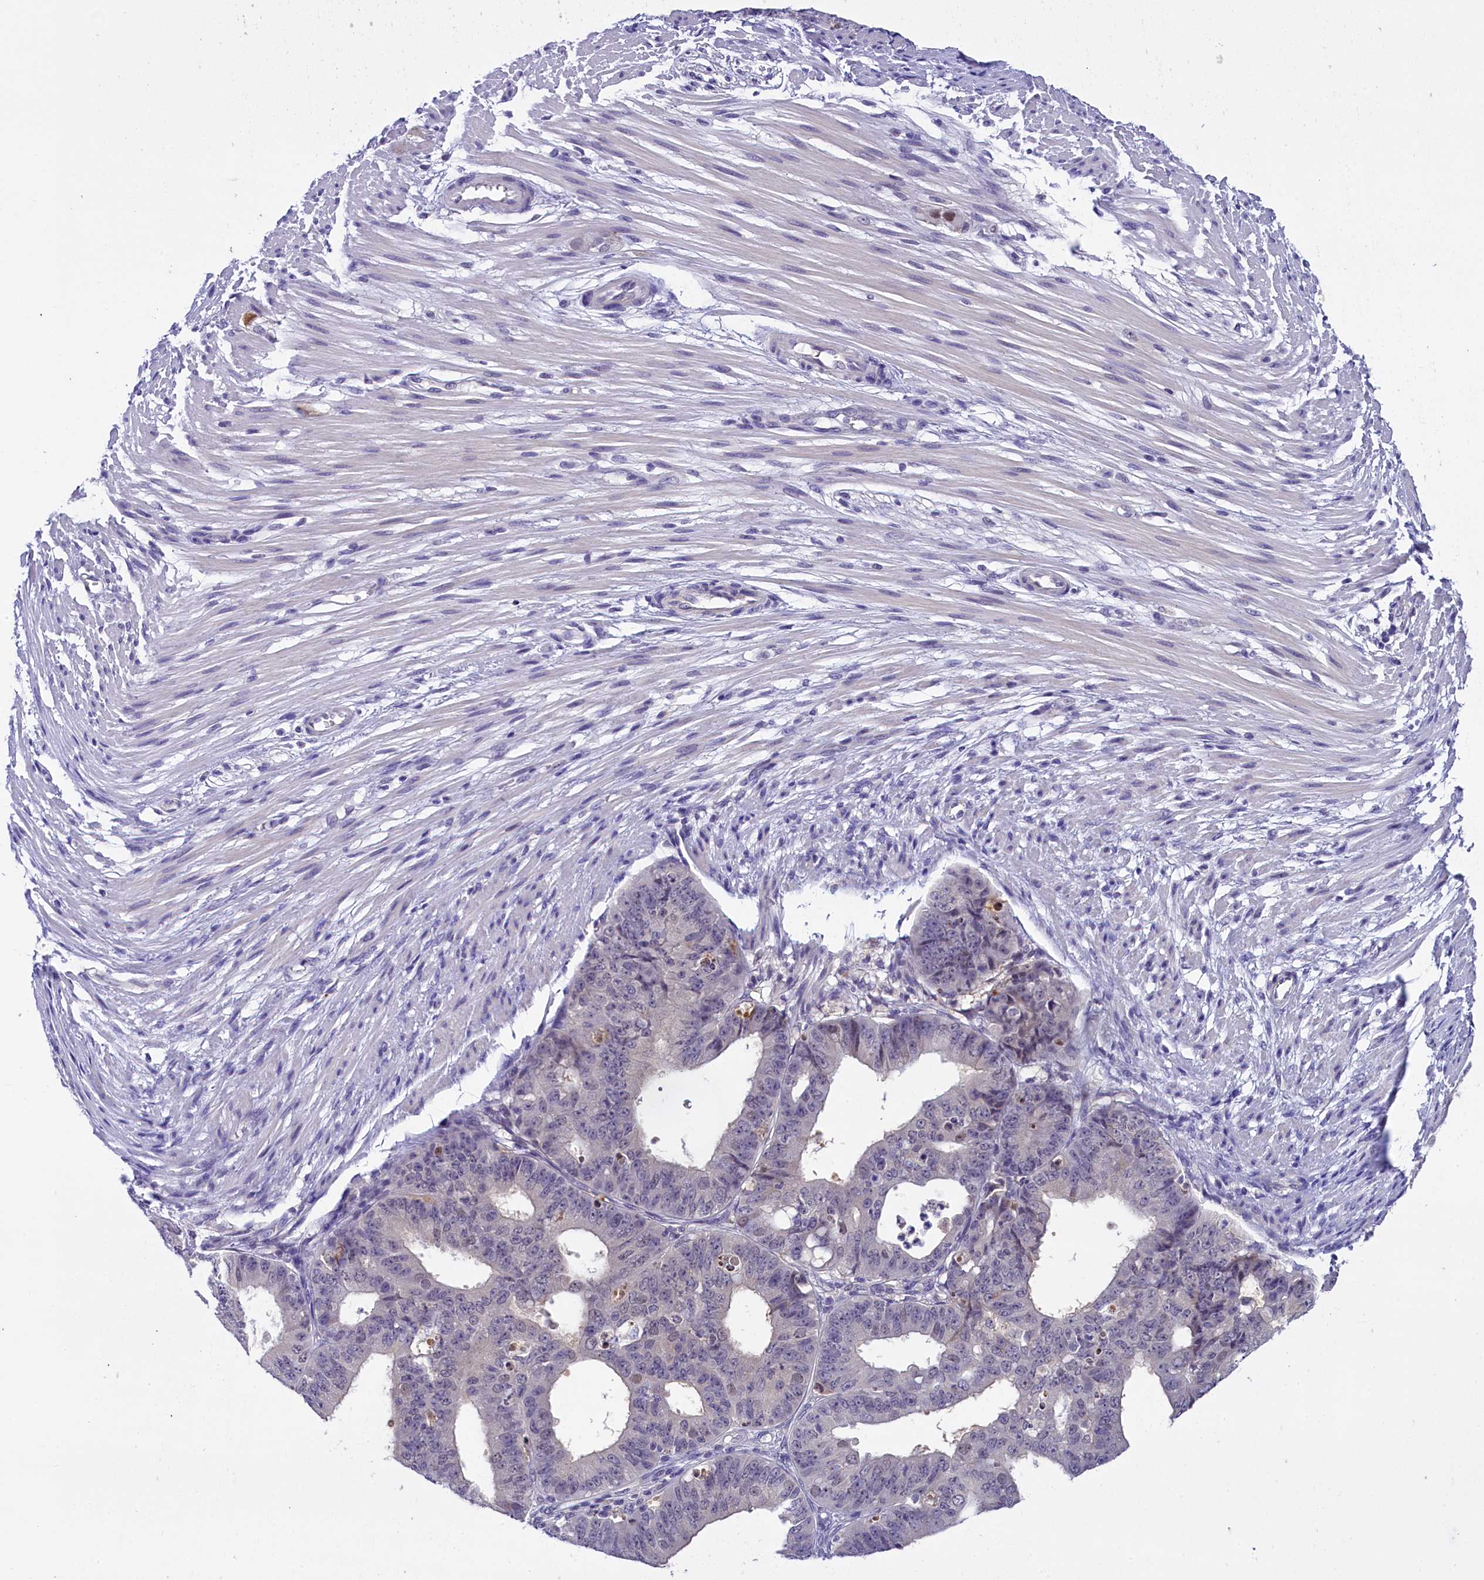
{"staining": {"intensity": "negative", "quantity": "none", "location": "none"}, "tissue": "ovarian cancer", "cell_type": "Tumor cells", "image_type": "cancer", "snomed": [{"axis": "morphology", "description": "Carcinoma, endometroid"}, {"axis": "topography", "description": "Appendix"}, {"axis": "topography", "description": "Ovary"}], "caption": "Micrograph shows no protein expression in tumor cells of ovarian cancer (endometroid carcinoma) tissue.", "gene": "IQCN", "patient": {"sex": "female", "age": 42}}